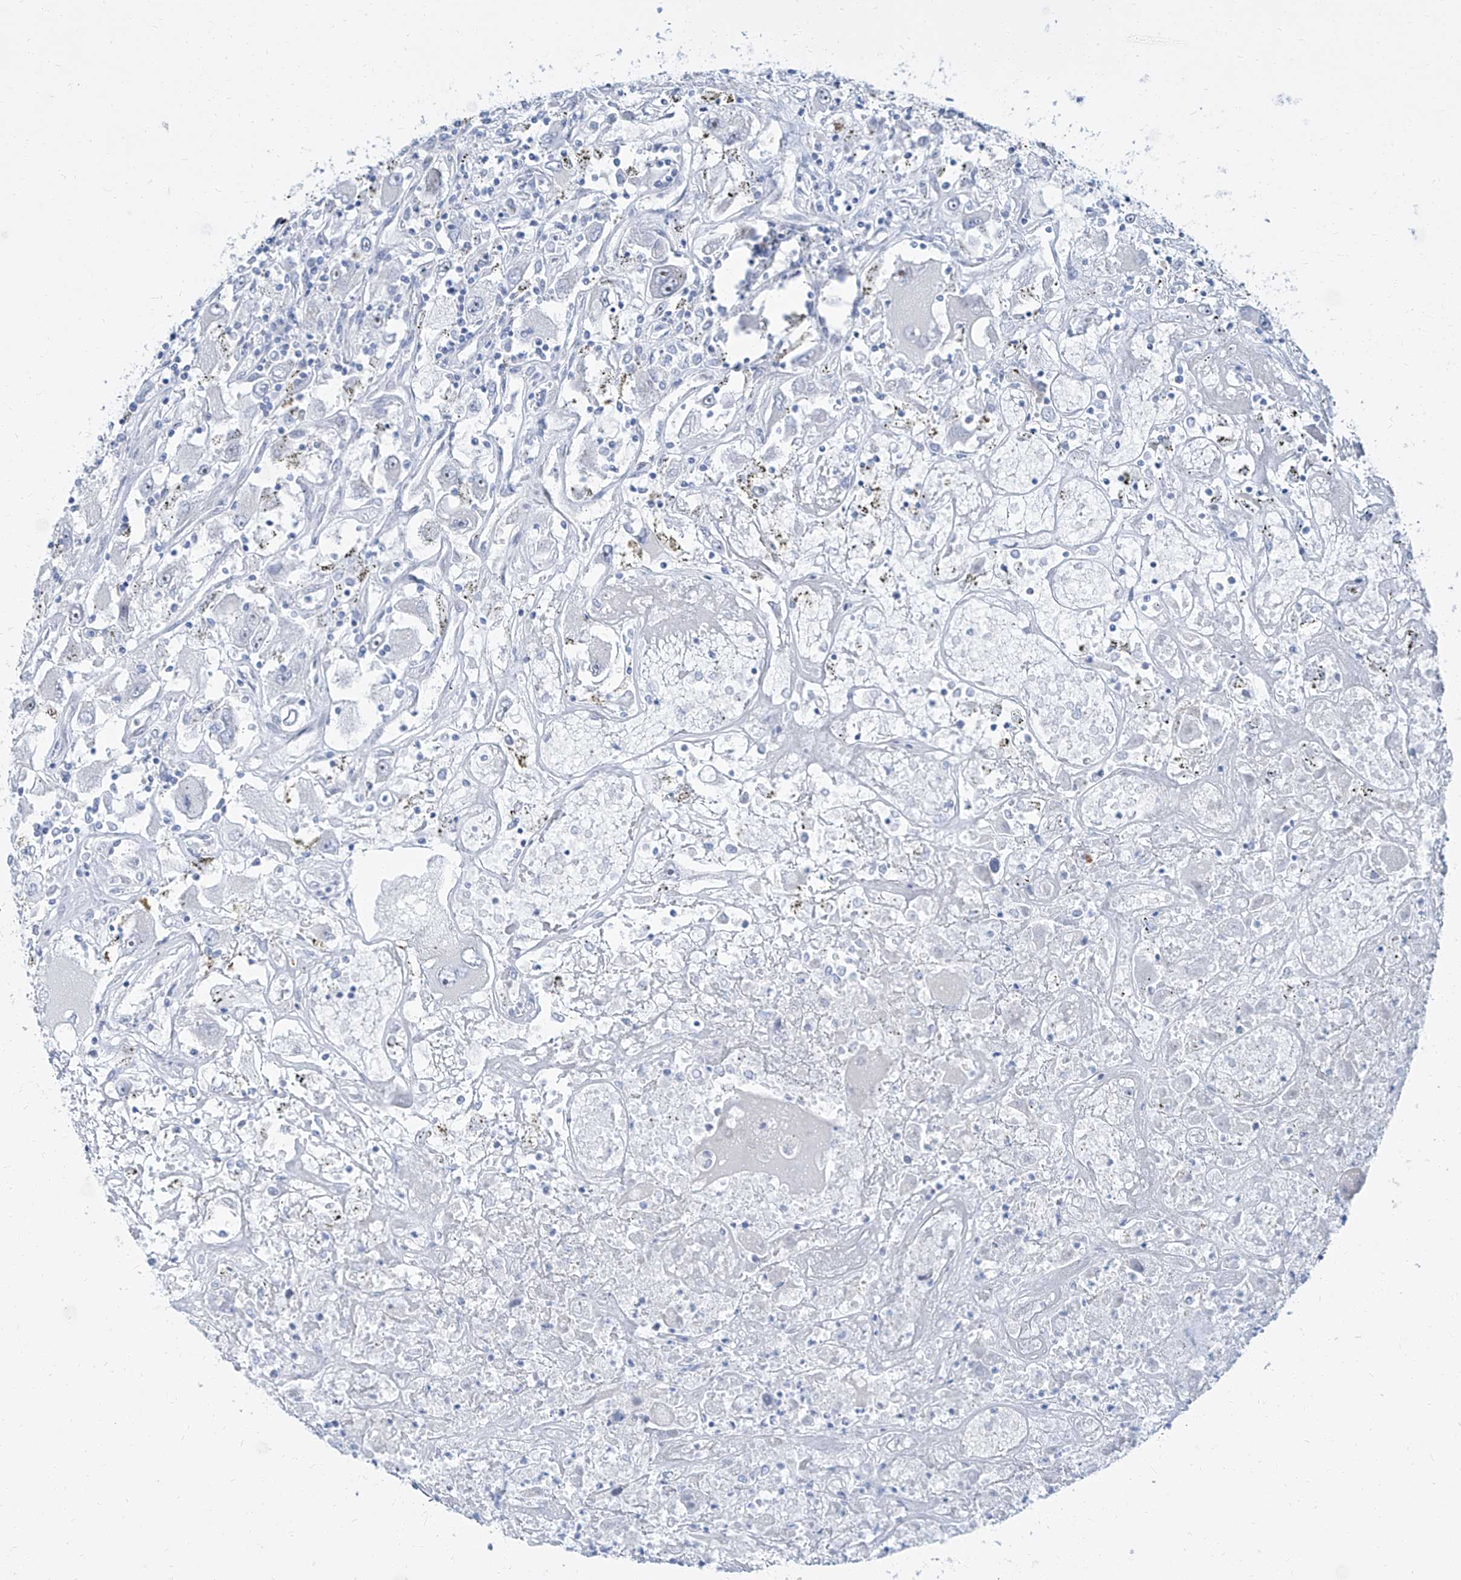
{"staining": {"intensity": "negative", "quantity": "none", "location": "none"}, "tissue": "renal cancer", "cell_type": "Tumor cells", "image_type": "cancer", "snomed": [{"axis": "morphology", "description": "Adenocarcinoma, NOS"}, {"axis": "topography", "description": "Kidney"}], "caption": "Tumor cells are negative for protein expression in human renal adenocarcinoma.", "gene": "TXLNB", "patient": {"sex": "female", "age": 52}}